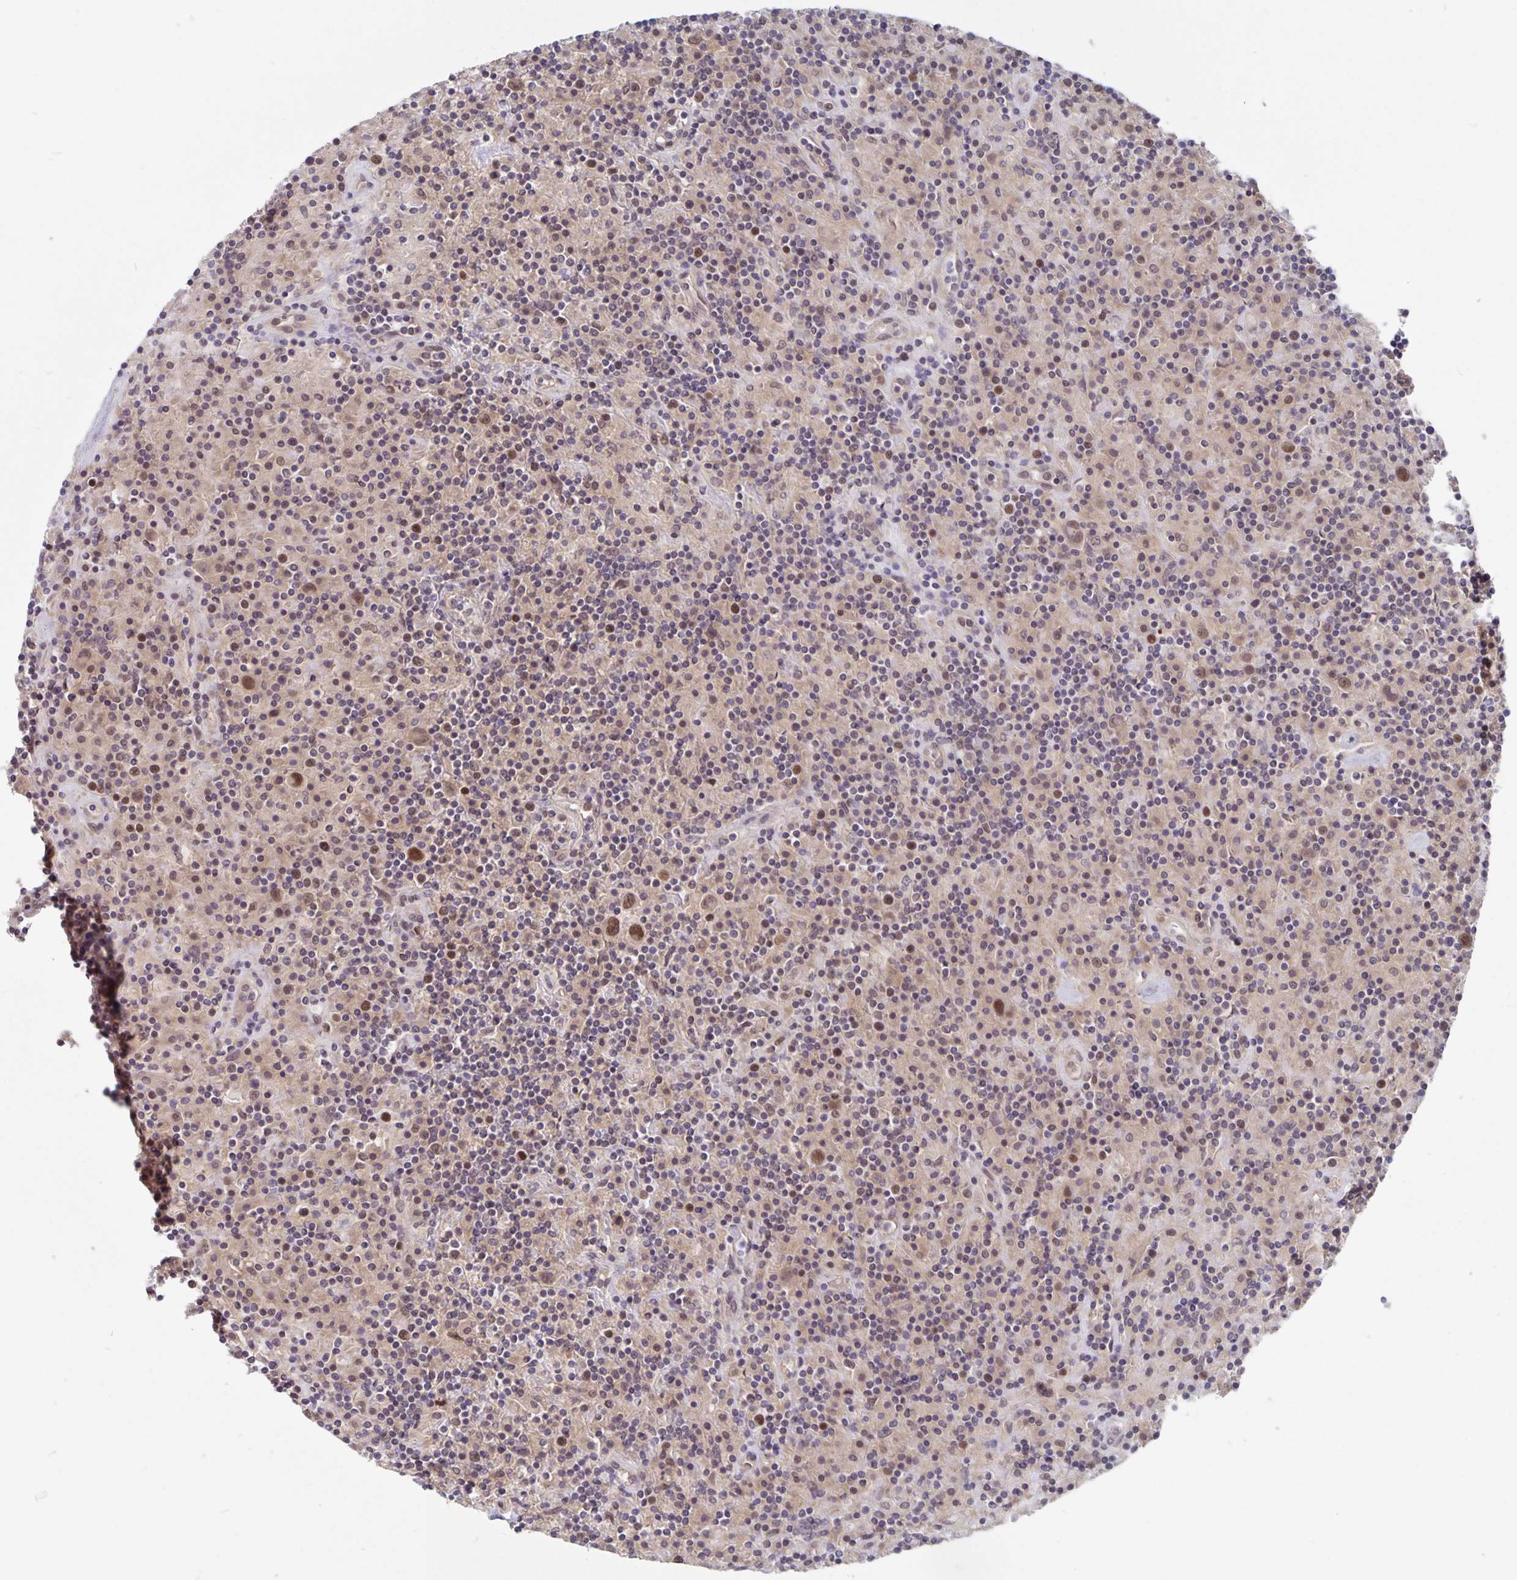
{"staining": {"intensity": "moderate", "quantity": ">75%", "location": "nuclear"}, "tissue": "lymphoma", "cell_type": "Tumor cells", "image_type": "cancer", "snomed": [{"axis": "morphology", "description": "Hodgkin's disease, NOS"}, {"axis": "topography", "description": "Lymph node"}], "caption": "Immunohistochemical staining of Hodgkin's disease displays moderate nuclear protein expression in approximately >75% of tumor cells.", "gene": "BAG6", "patient": {"sex": "male", "age": 70}}